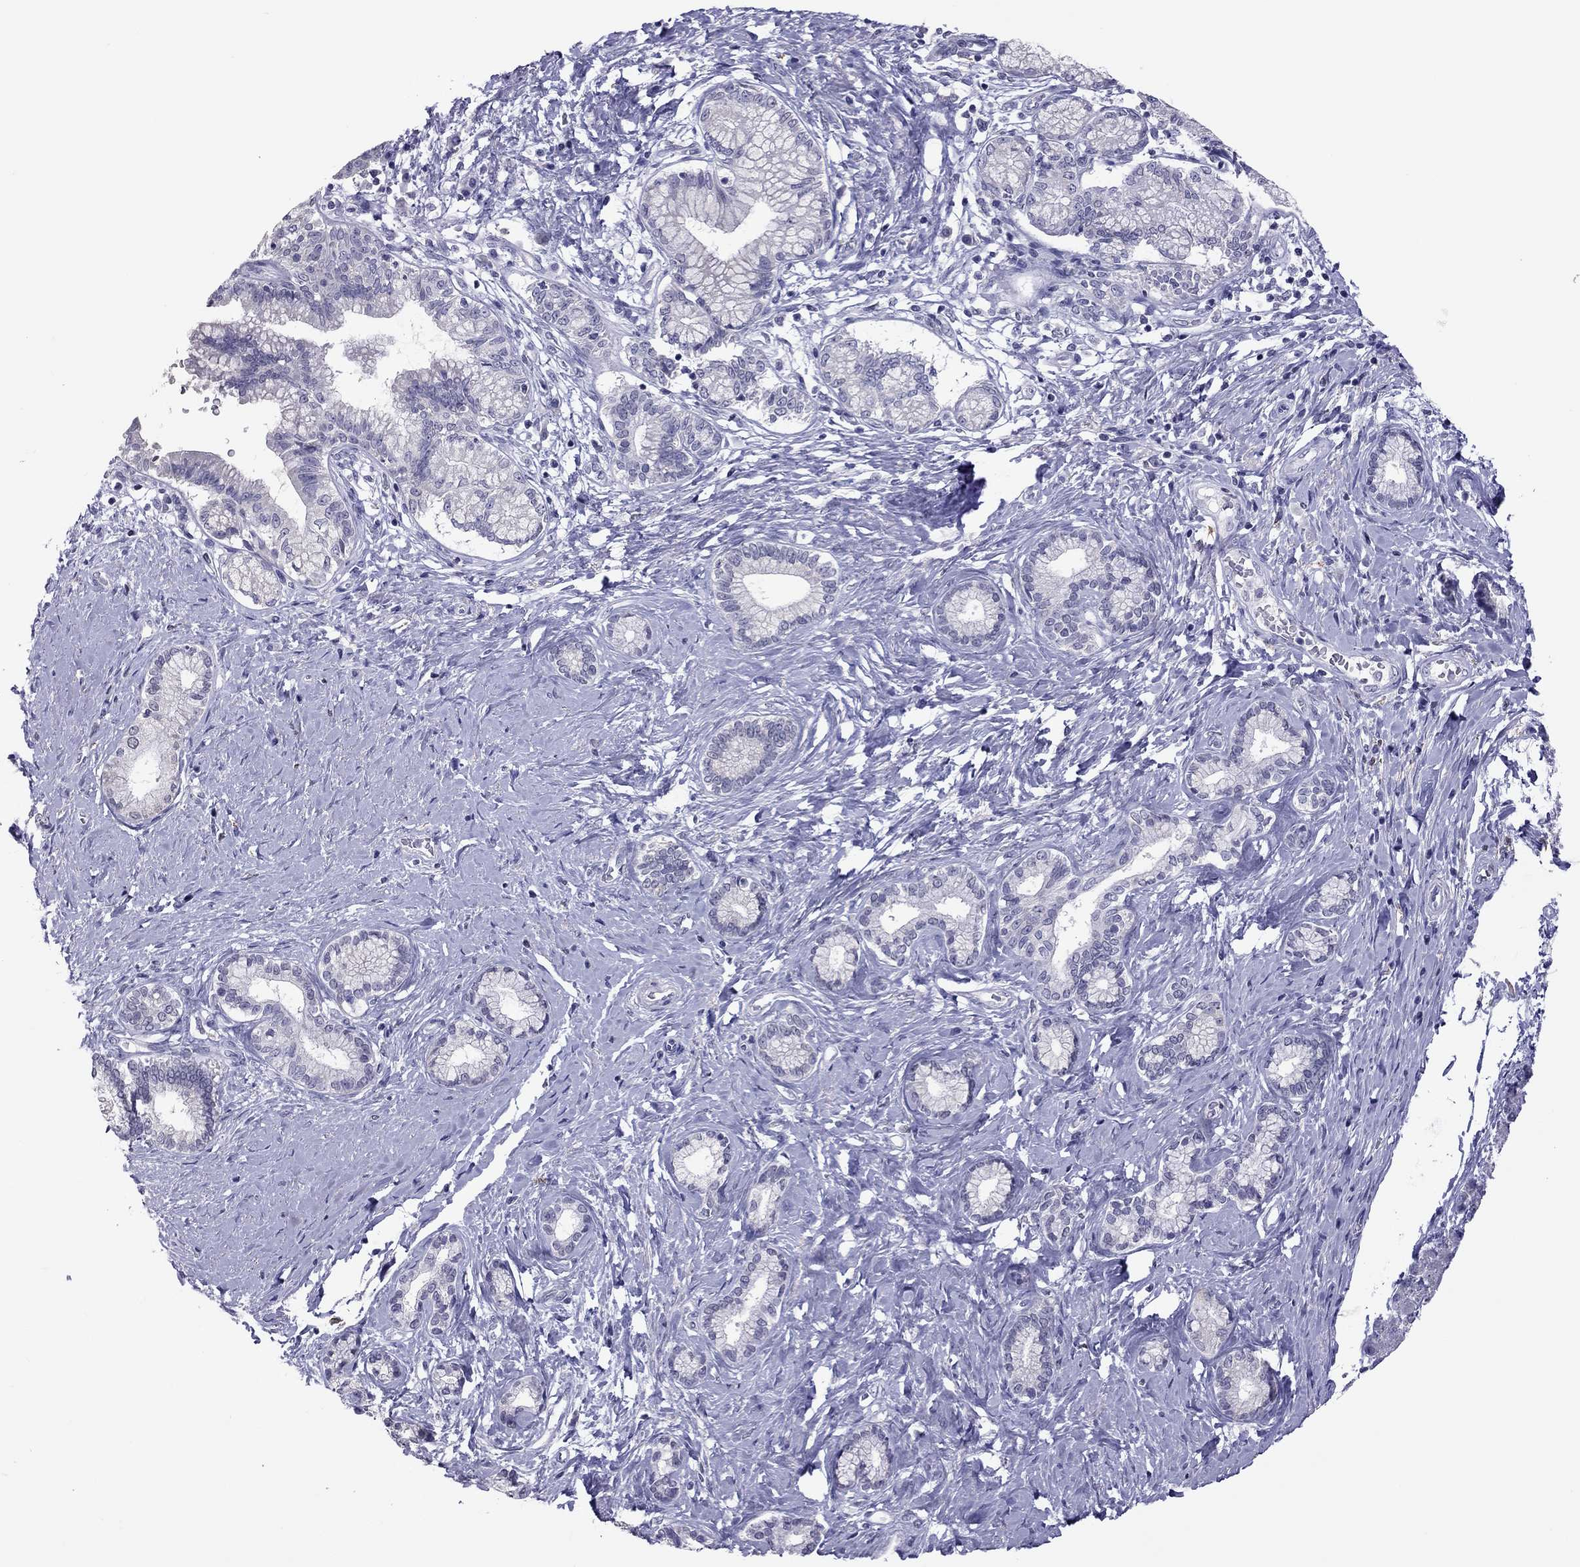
{"staining": {"intensity": "negative", "quantity": "none", "location": "none"}, "tissue": "pancreatic cancer", "cell_type": "Tumor cells", "image_type": "cancer", "snomed": [{"axis": "morphology", "description": "Adenocarcinoma, NOS"}, {"axis": "topography", "description": "Pancreas"}], "caption": "Histopathology image shows no protein positivity in tumor cells of pancreatic adenocarcinoma tissue.", "gene": "PPP1R3A", "patient": {"sex": "female", "age": 73}}